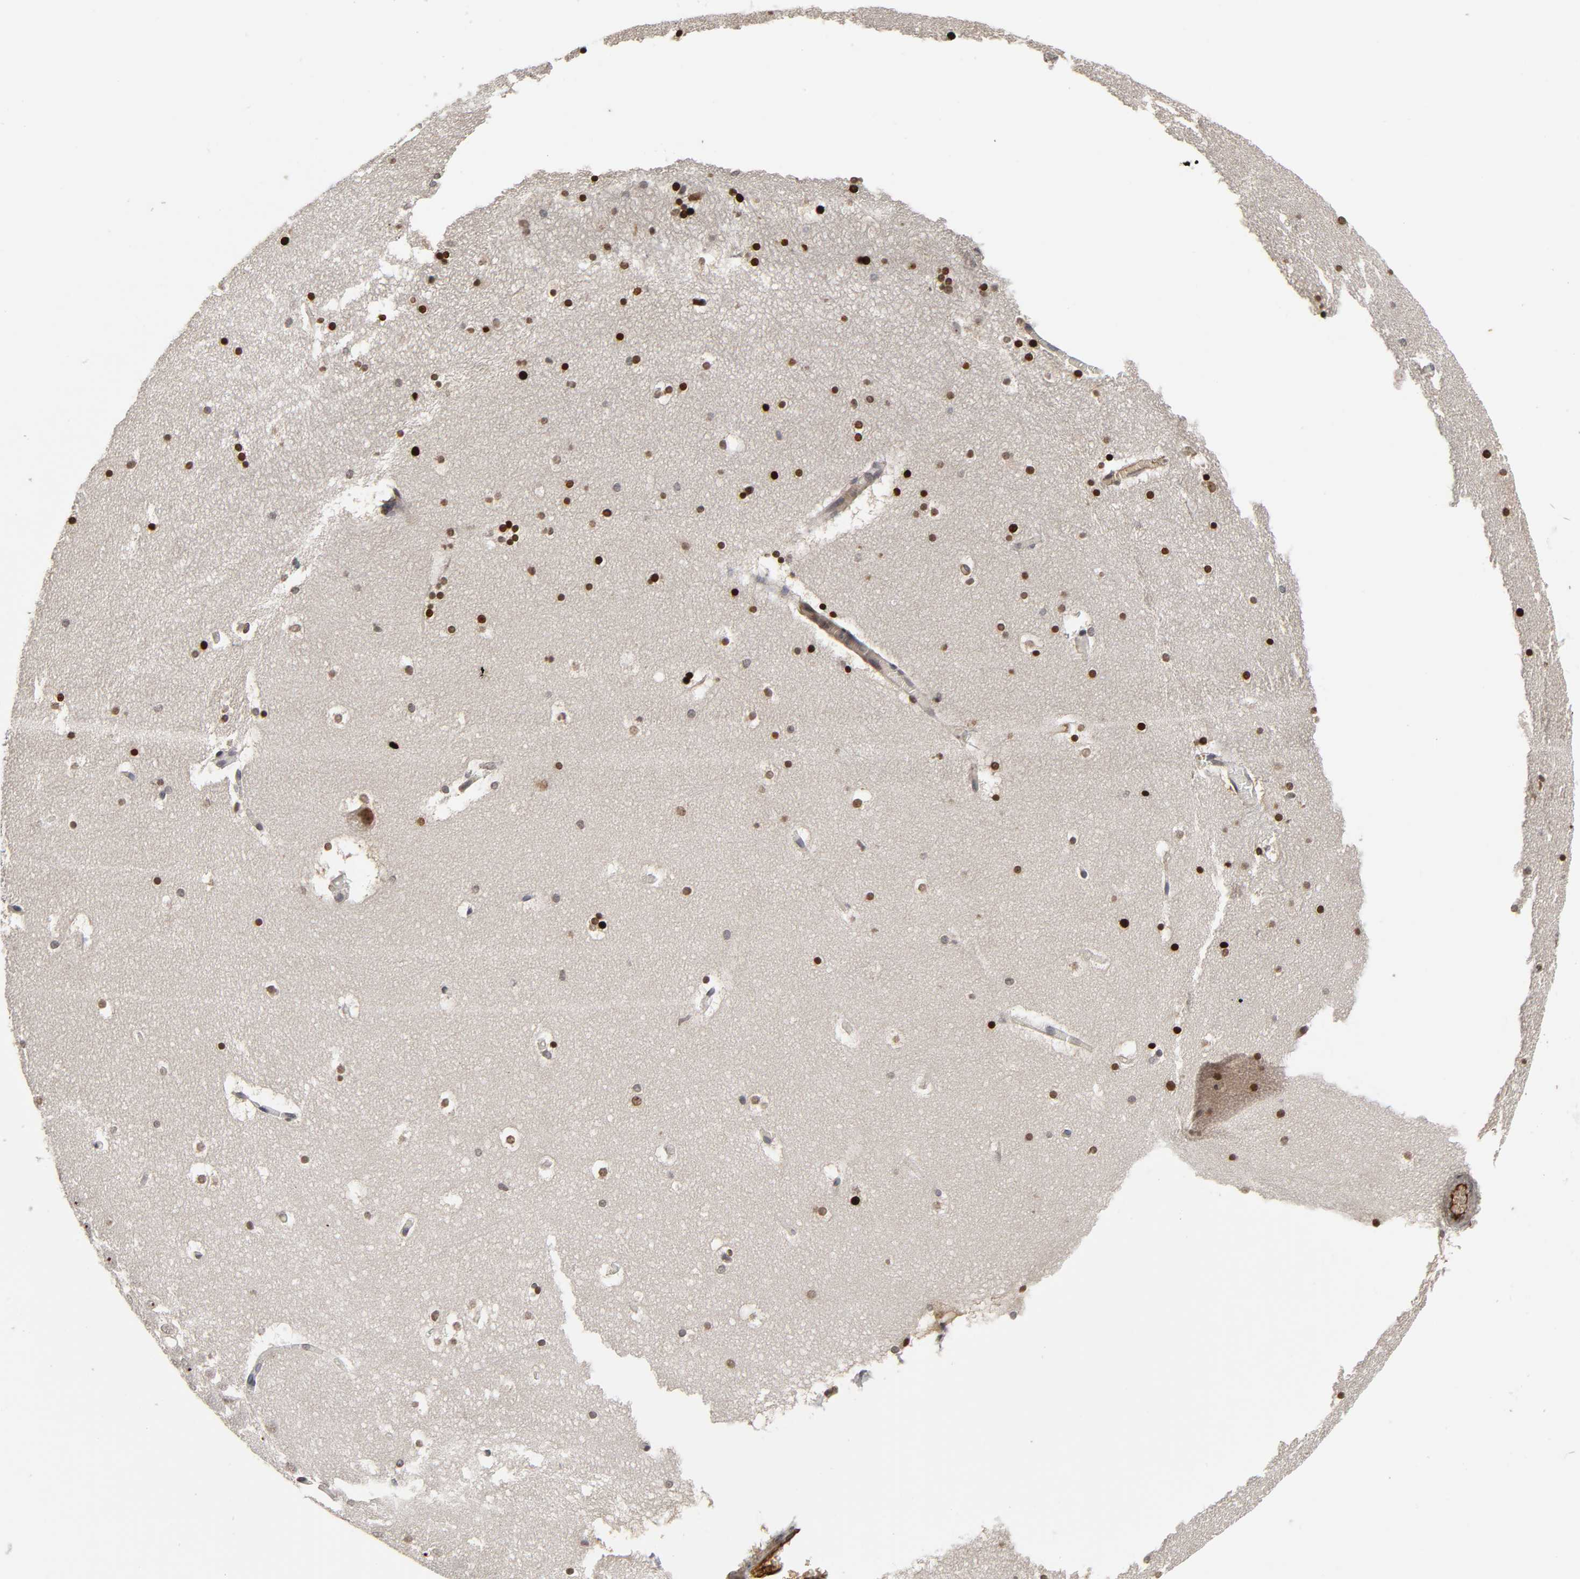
{"staining": {"intensity": "strong", "quantity": ">75%", "location": "nuclear"}, "tissue": "hippocampus", "cell_type": "Glial cells", "image_type": "normal", "snomed": [{"axis": "morphology", "description": "Normal tissue, NOS"}, {"axis": "topography", "description": "Hippocampus"}], "caption": "Brown immunohistochemical staining in normal human hippocampus displays strong nuclear staining in about >75% of glial cells.", "gene": "CPN2", "patient": {"sex": "male", "age": 45}}